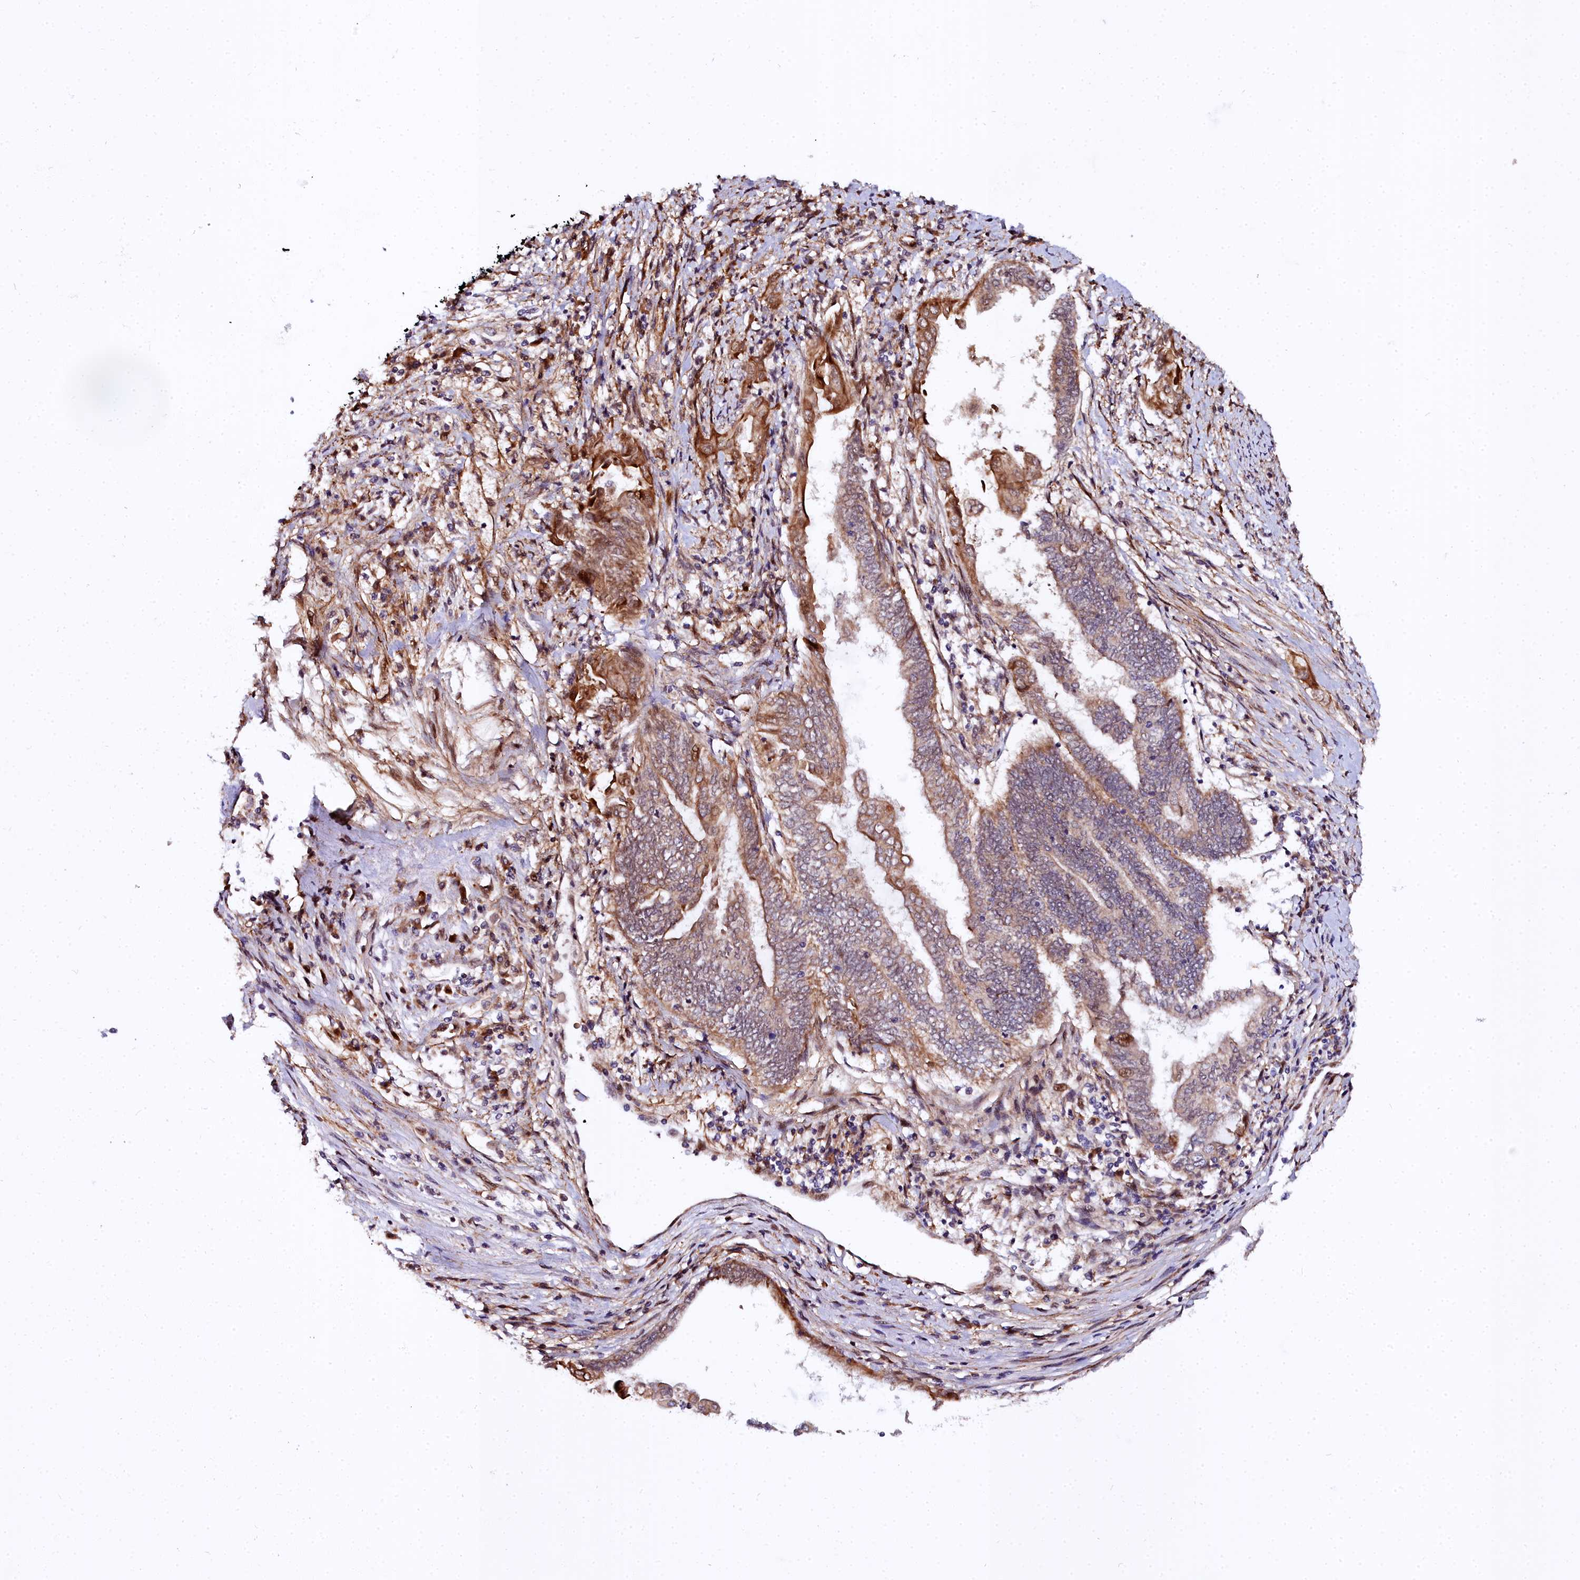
{"staining": {"intensity": "moderate", "quantity": "25%-75%", "location": "cytoplasmic/membranous"}, "tissue": "endometrial cancer", "cell_type": "Tumor cells", "image_type": "cancer", "snomed": [{"axis": "morphology", "description": "Adenocarcinoma, NOS"}, {"axis": "topography", "description": "Uterus"}, {"axis": "topography", "description": "Endometrium"}], "caption": "The immunohistochemical stain highlights moderate cytoplasmic/membranous expression in tumor cells of endometrial cancer tissue. (DAB (3,3'-diaminobenzidine) IHC, brown staining for protein, blue staining for nuclei).", "gene": "MRPS11", "patient": {"sex": "female", "age": 70}}